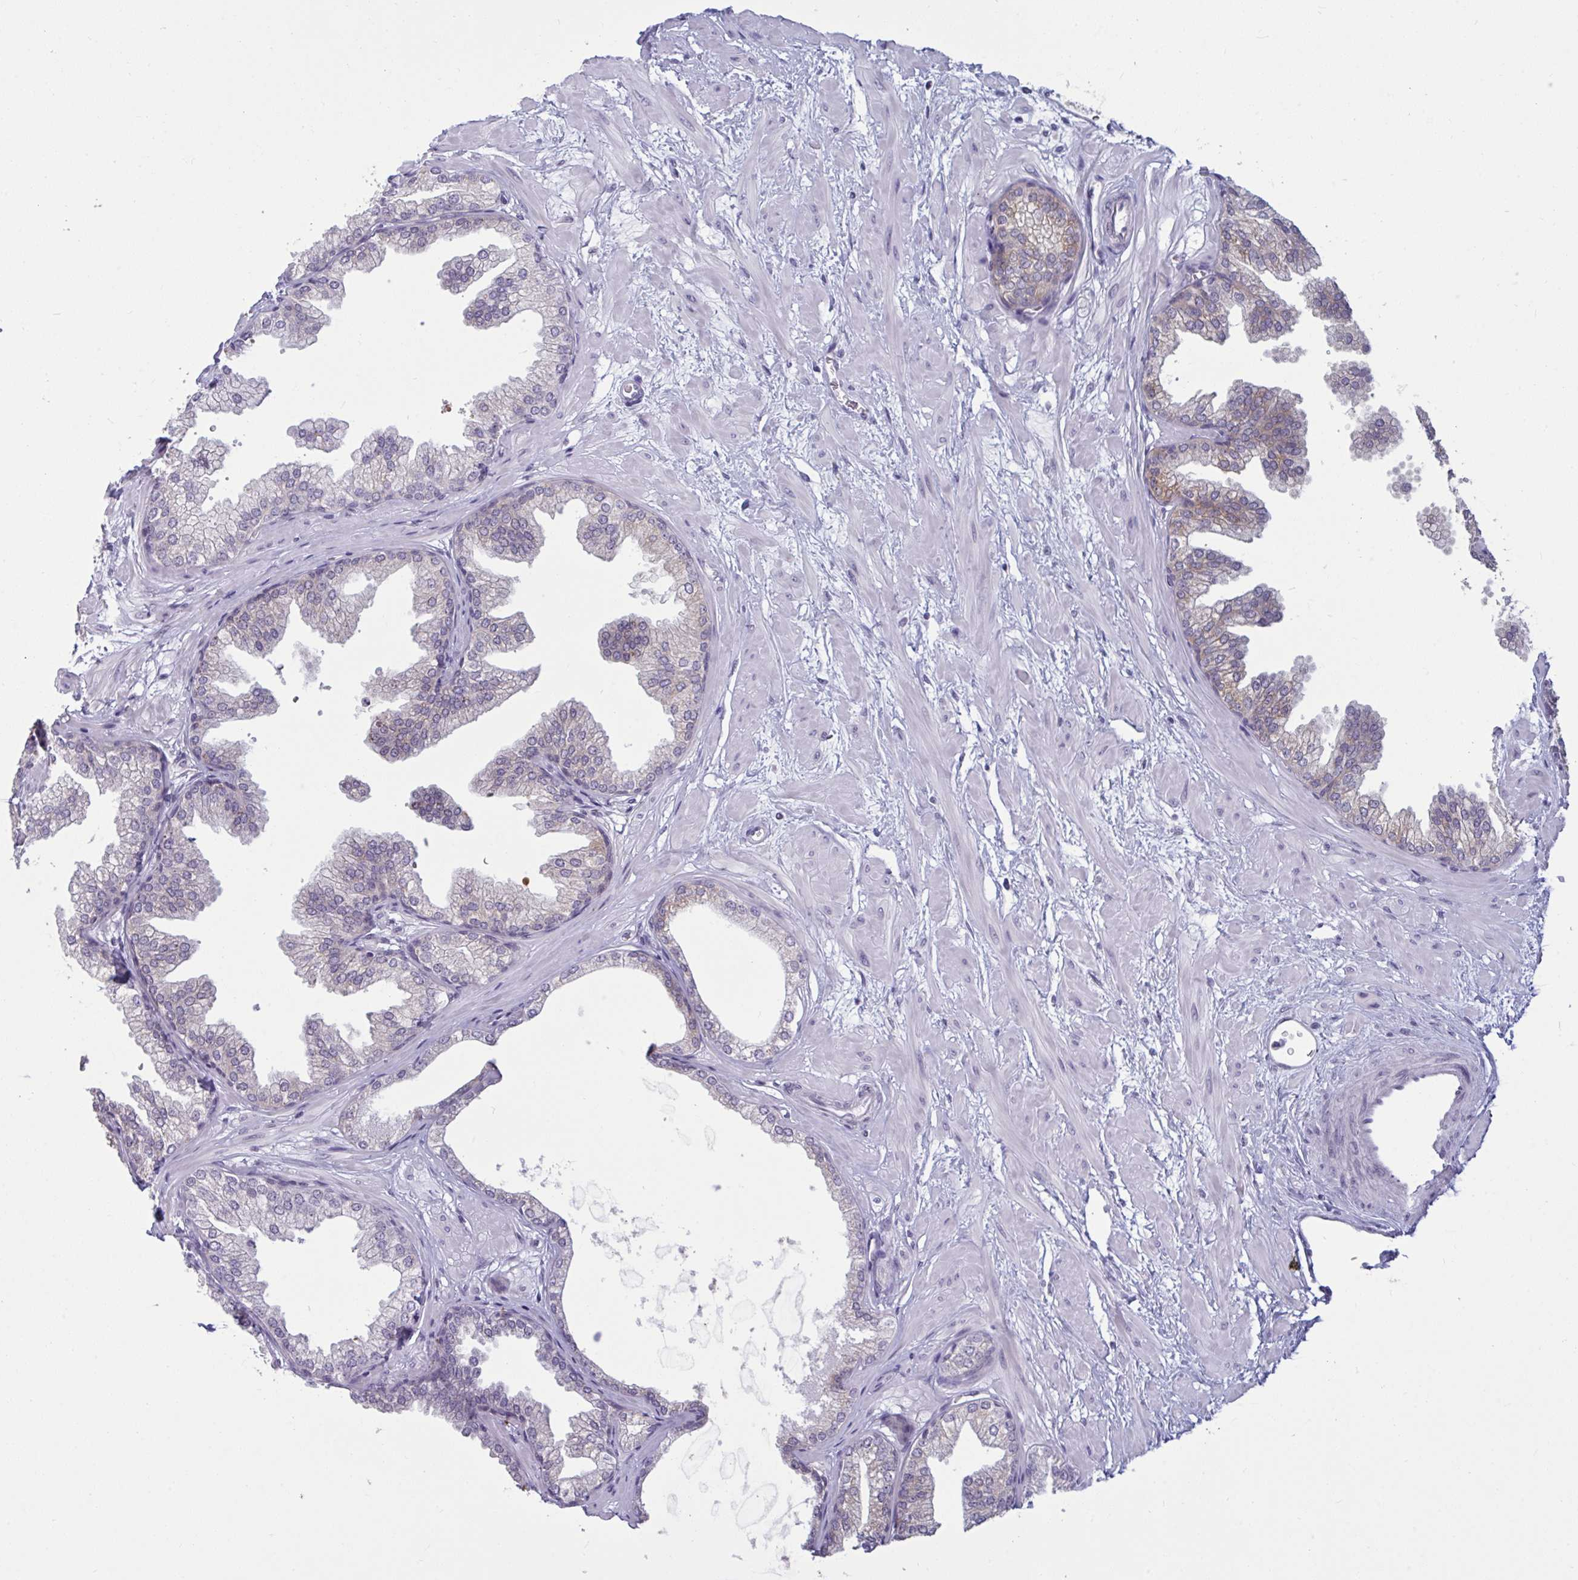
{"staining": {"intensity": "moderate", "quantity": "<25%", "location": "cytoplasmic/membranous"}, "tissue": "prostate", "cell_type": "Glandular cells", "image_type": "normal", "snomed": [{"axis": "morphology", "description": "Normal tissue, NOS"}, {"axis": "topography", "description": "Prostate"}], "caption": "Protein analysis of normal prostate exhibits moderate cytoplasmic/membranous staining in approximately <25% of glandular cells.", "gene": "TBC1D4", "patient": {"sex": "male", "age": 37}}